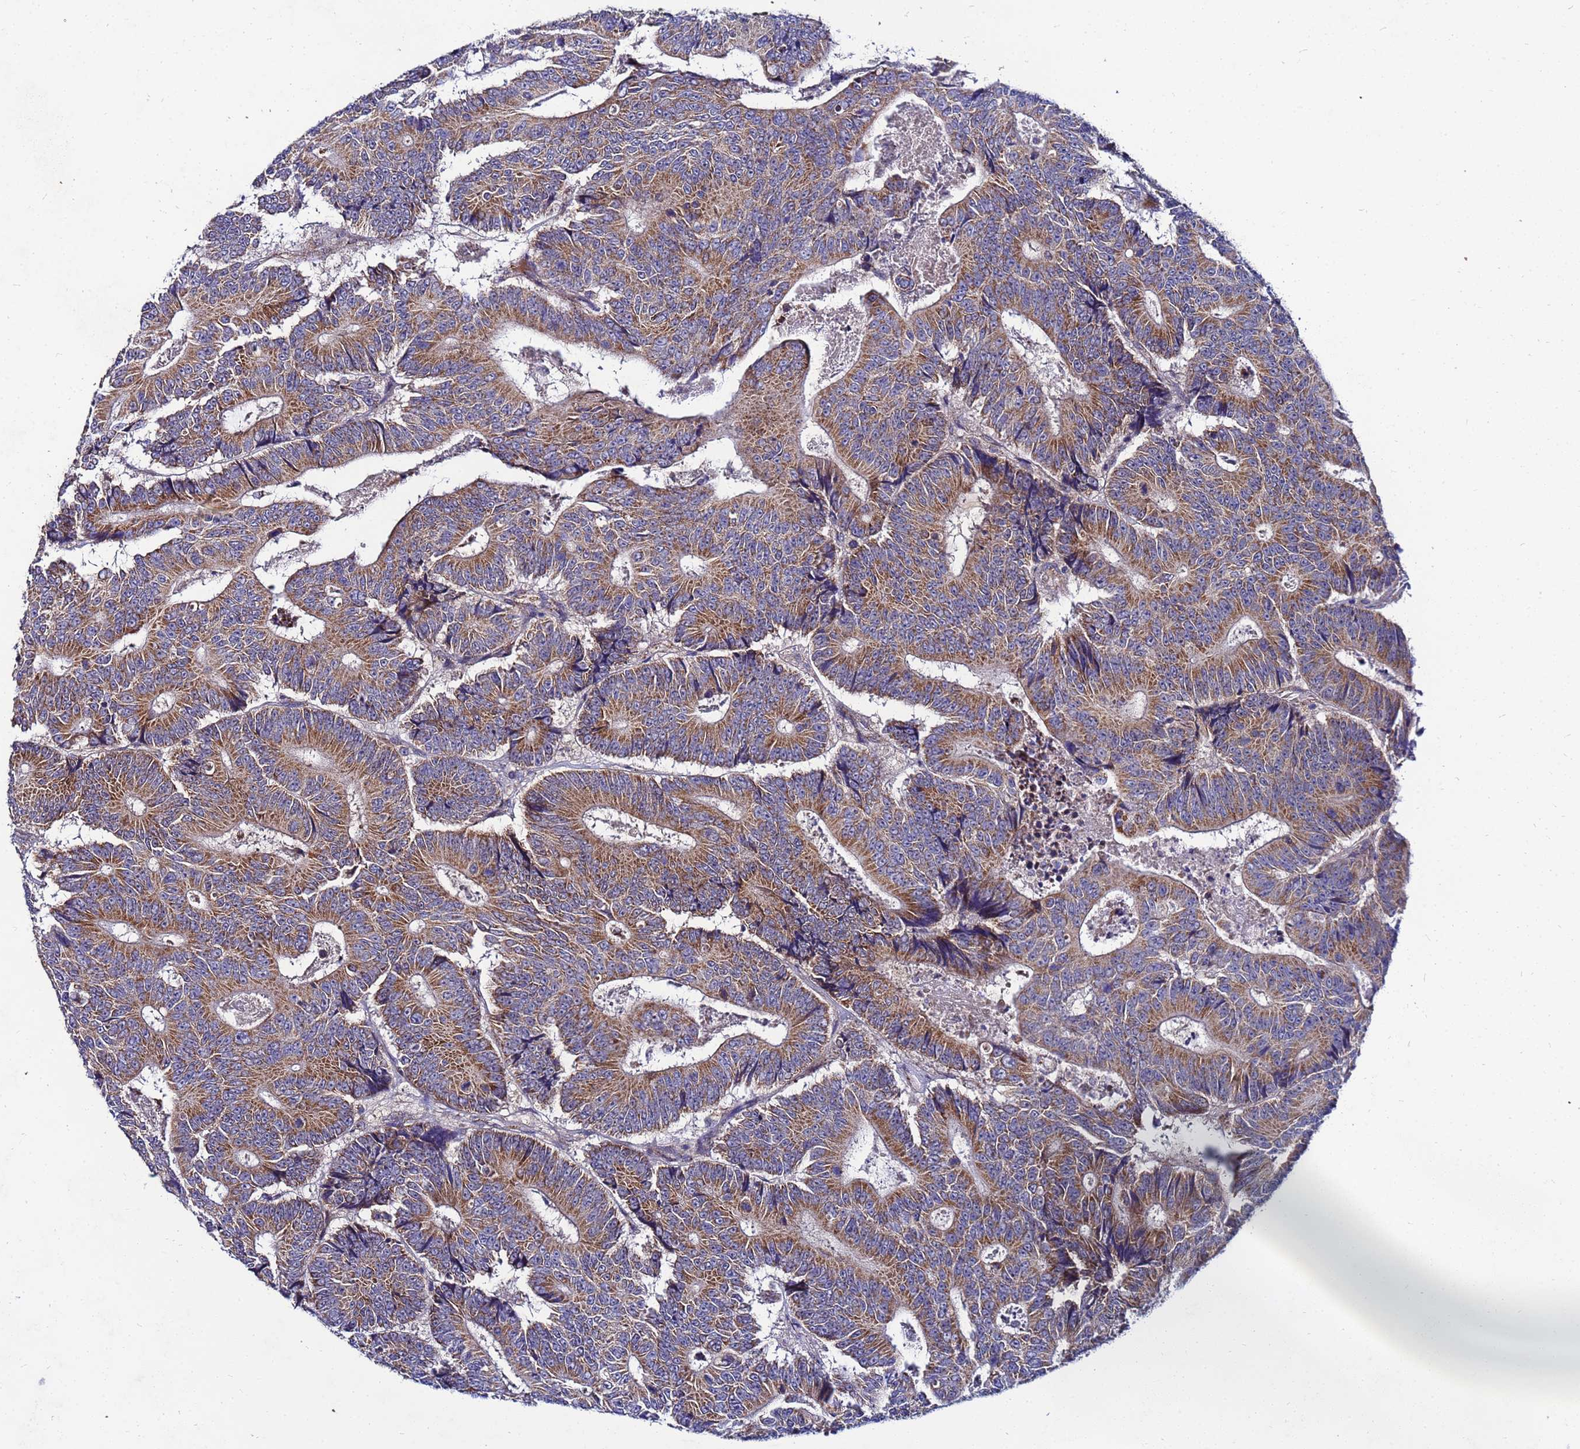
{"staining": {"intensity": "moderate", "quantity": ">75%", "location": "cytoplasmic/membranous"}, "tissue": "colorectal cancer", "cell_type": "Tumor cells", "image_type": "cancer", "snomed": [{"axis": "morphology", "description": "Adenocarcinoma, NOS"}, {"axis": "topography", "description": "Colon"}], "caption": "Human adenocarcinoma (colorectal) stained with a brown dye demonstrates moderate cytoplasmic/membranous positive positivity in approximately >75% of tumor cells.", "gene": "FAHD2A", "patient": {"sex": "male", "age": 83}}